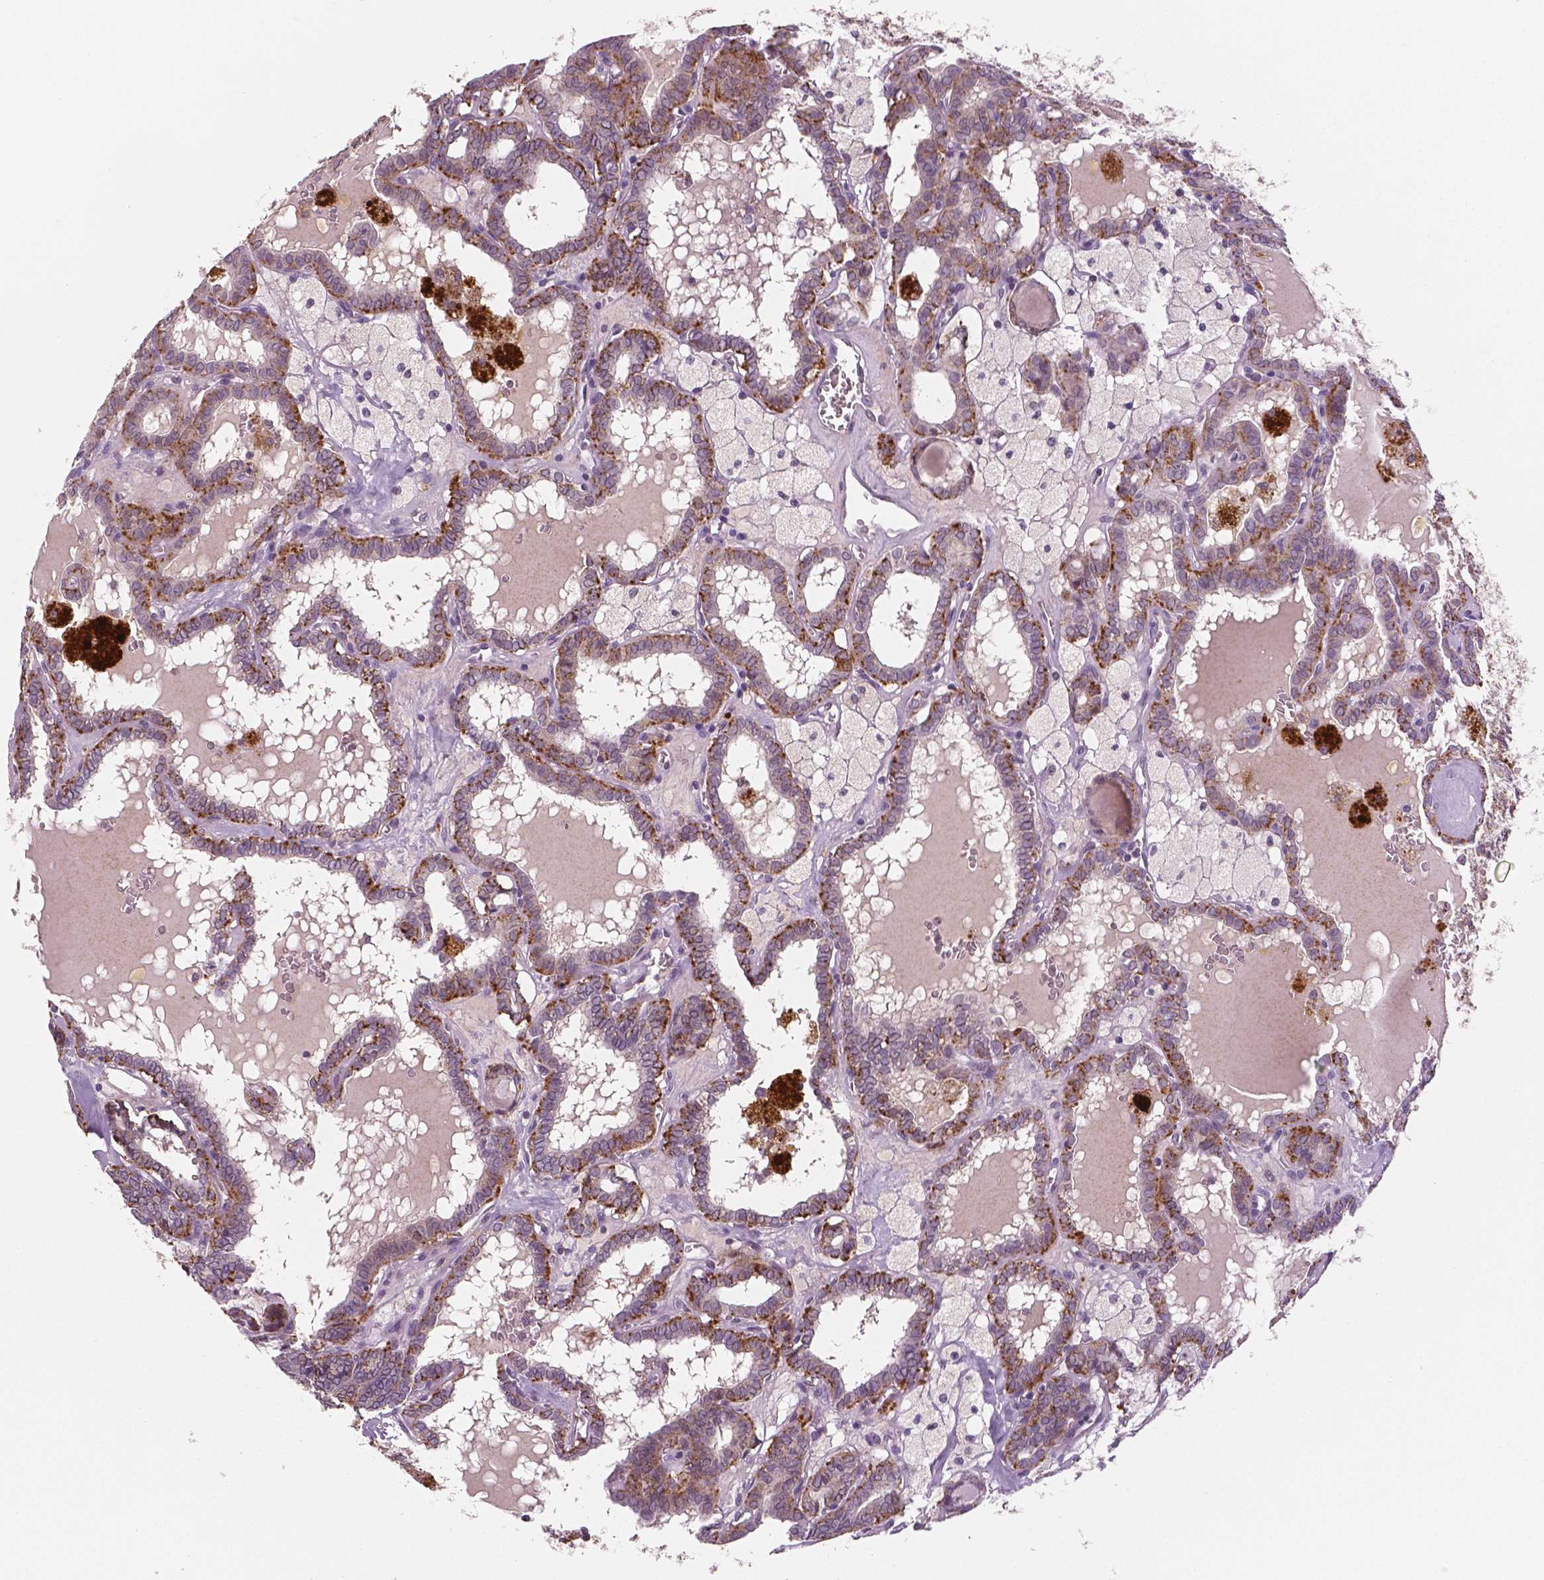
{"staining": {"intensity": "moderate", "quantity": "25%-75%", "location": "cytoplasmic/membranous"}, "tissue": "thyroid cancer", "cell_type": "Tumor cells", "image_type": "cancer", "snomed": [{"axis": "morphology", "description": "Papillary adenocarcinoma, NOS"}, {"axis": "topography", "description": "Thyroid gland"}], "caption": "IHC staining of thyroid papillary adenocarcinoma, which displays medium levels of moderate cytoplasmic/membranous expression in about 25%-75% of tumor cells indicating moderate cytoplasmic/membranous protein expression. The staining was performed using DAB (3,3'-diaminobenzidine) (brown) for protein detection and nuclei were counterstained in hematoxylin (blue).", "gene": "MKI67", "patient": {"sex": "female", "age": 39}}